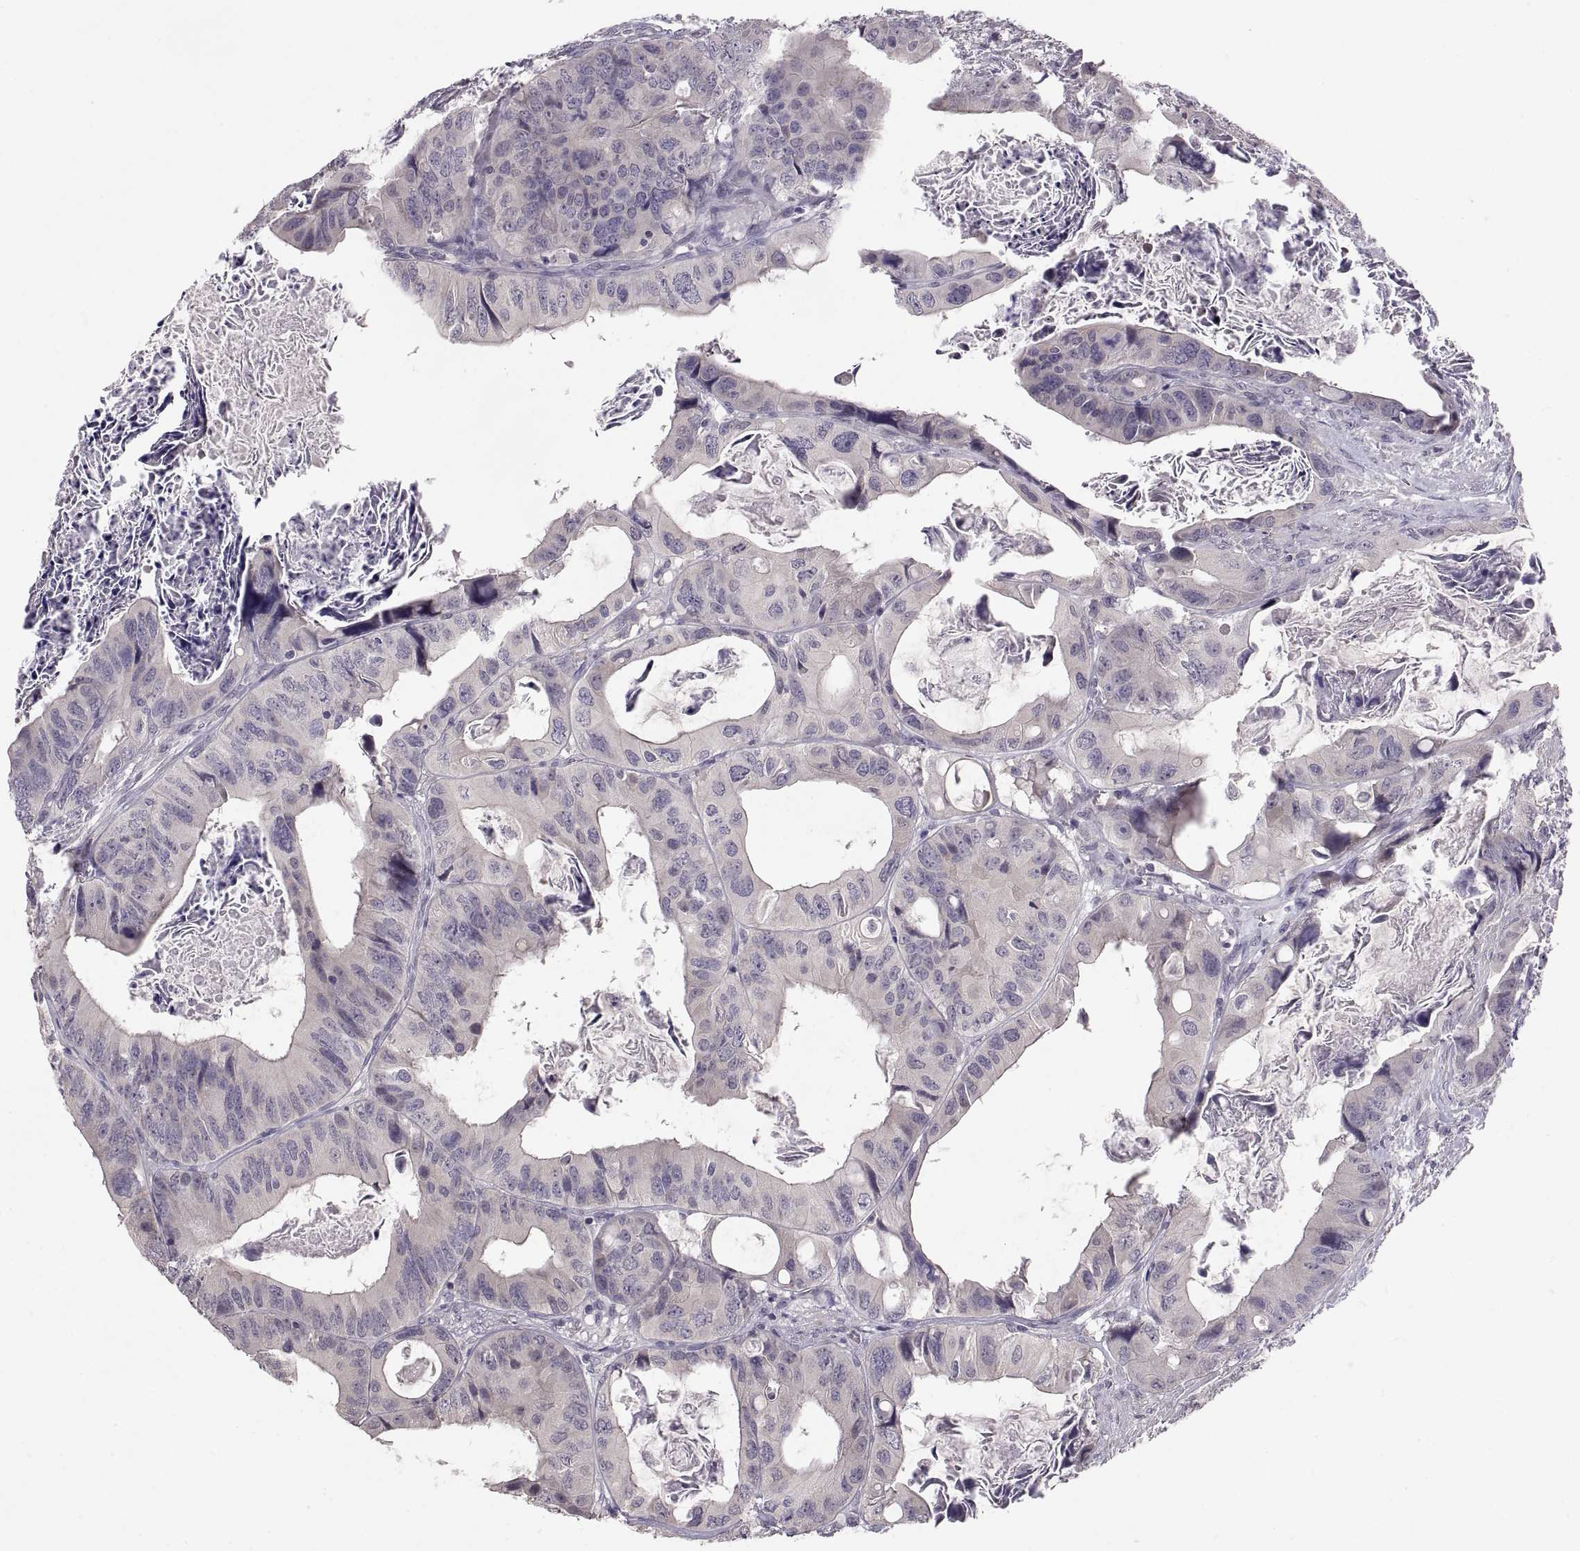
{"staining": {"intensity": "negative", "quantity": "none", "location": "none"}, "tissue": "colorectal cancer", "cell_type": "Tumor cells", "image_type": "cancer", "snomed": [{"axis": "morphology", "description": "Adenocarcinoma, NOS"}, {"axis": "topography", "description": "Rectum"}], "caption": "Image shows no protein positivity in tumor cells of colorectal cancer tissue.", "gene": "PAX2", "patient": {"sex": "male", "age": 64}}